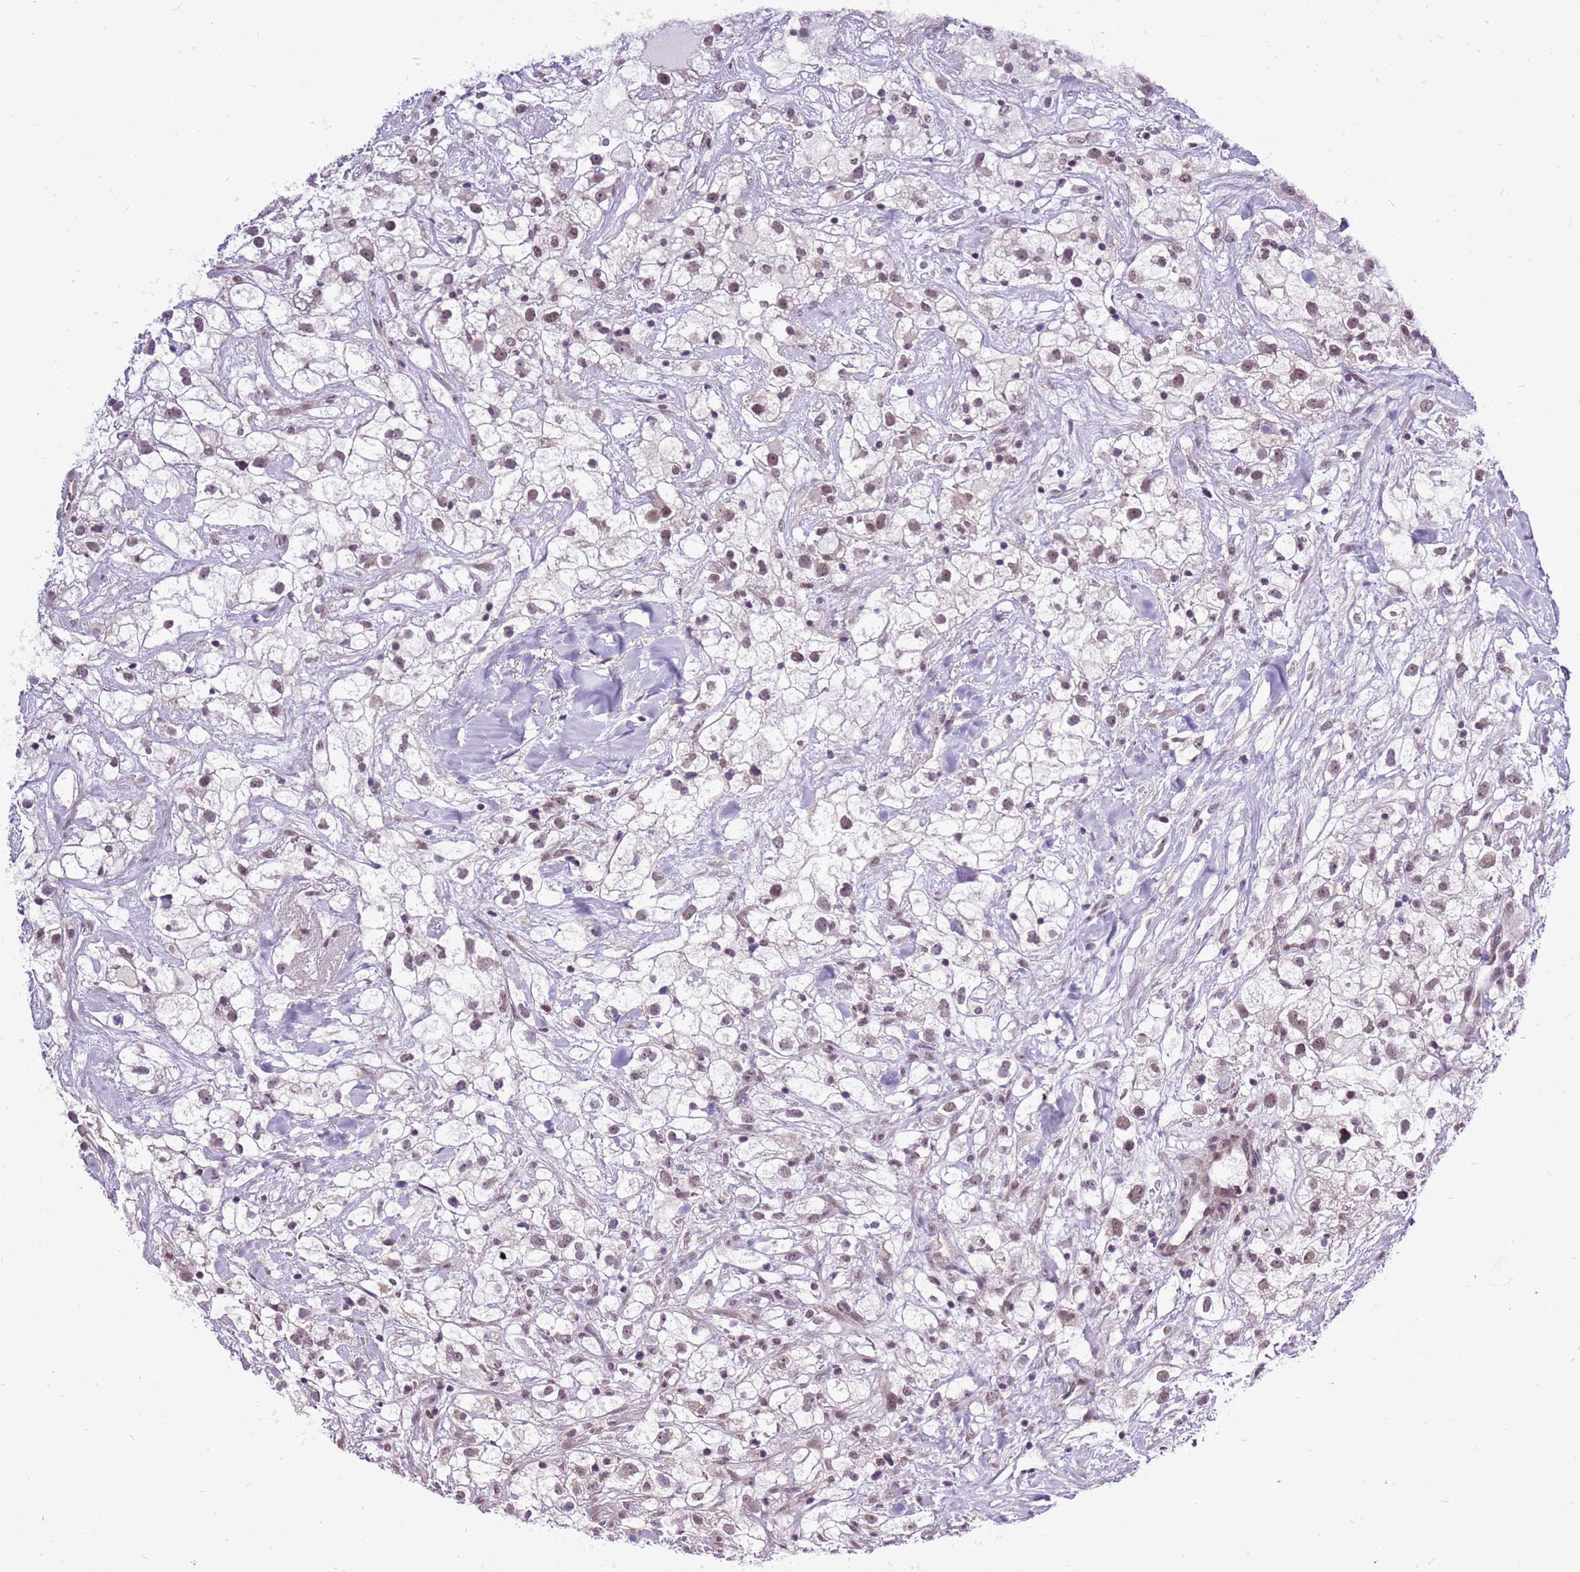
{"staining": {"intensity": "weak", "quantity": ">75%", "location": "nuclear"}, "tissue": "renal cancer", "cell_type": "Tumor cells", "image_type": "cancer", "snomed": [{"axis": "morphology", "description": "Adenocarcinoma, NOS"}, {"axis": "topography", "description": "Kidney"}], "caption": "An image showing weak nuclear positivity in about >75% of tumor cells in renal cancer, as visualized by brown immunohistochemical staining.", "gene": "CCDC166", "patient": {"sex": "male", "age": 59}}